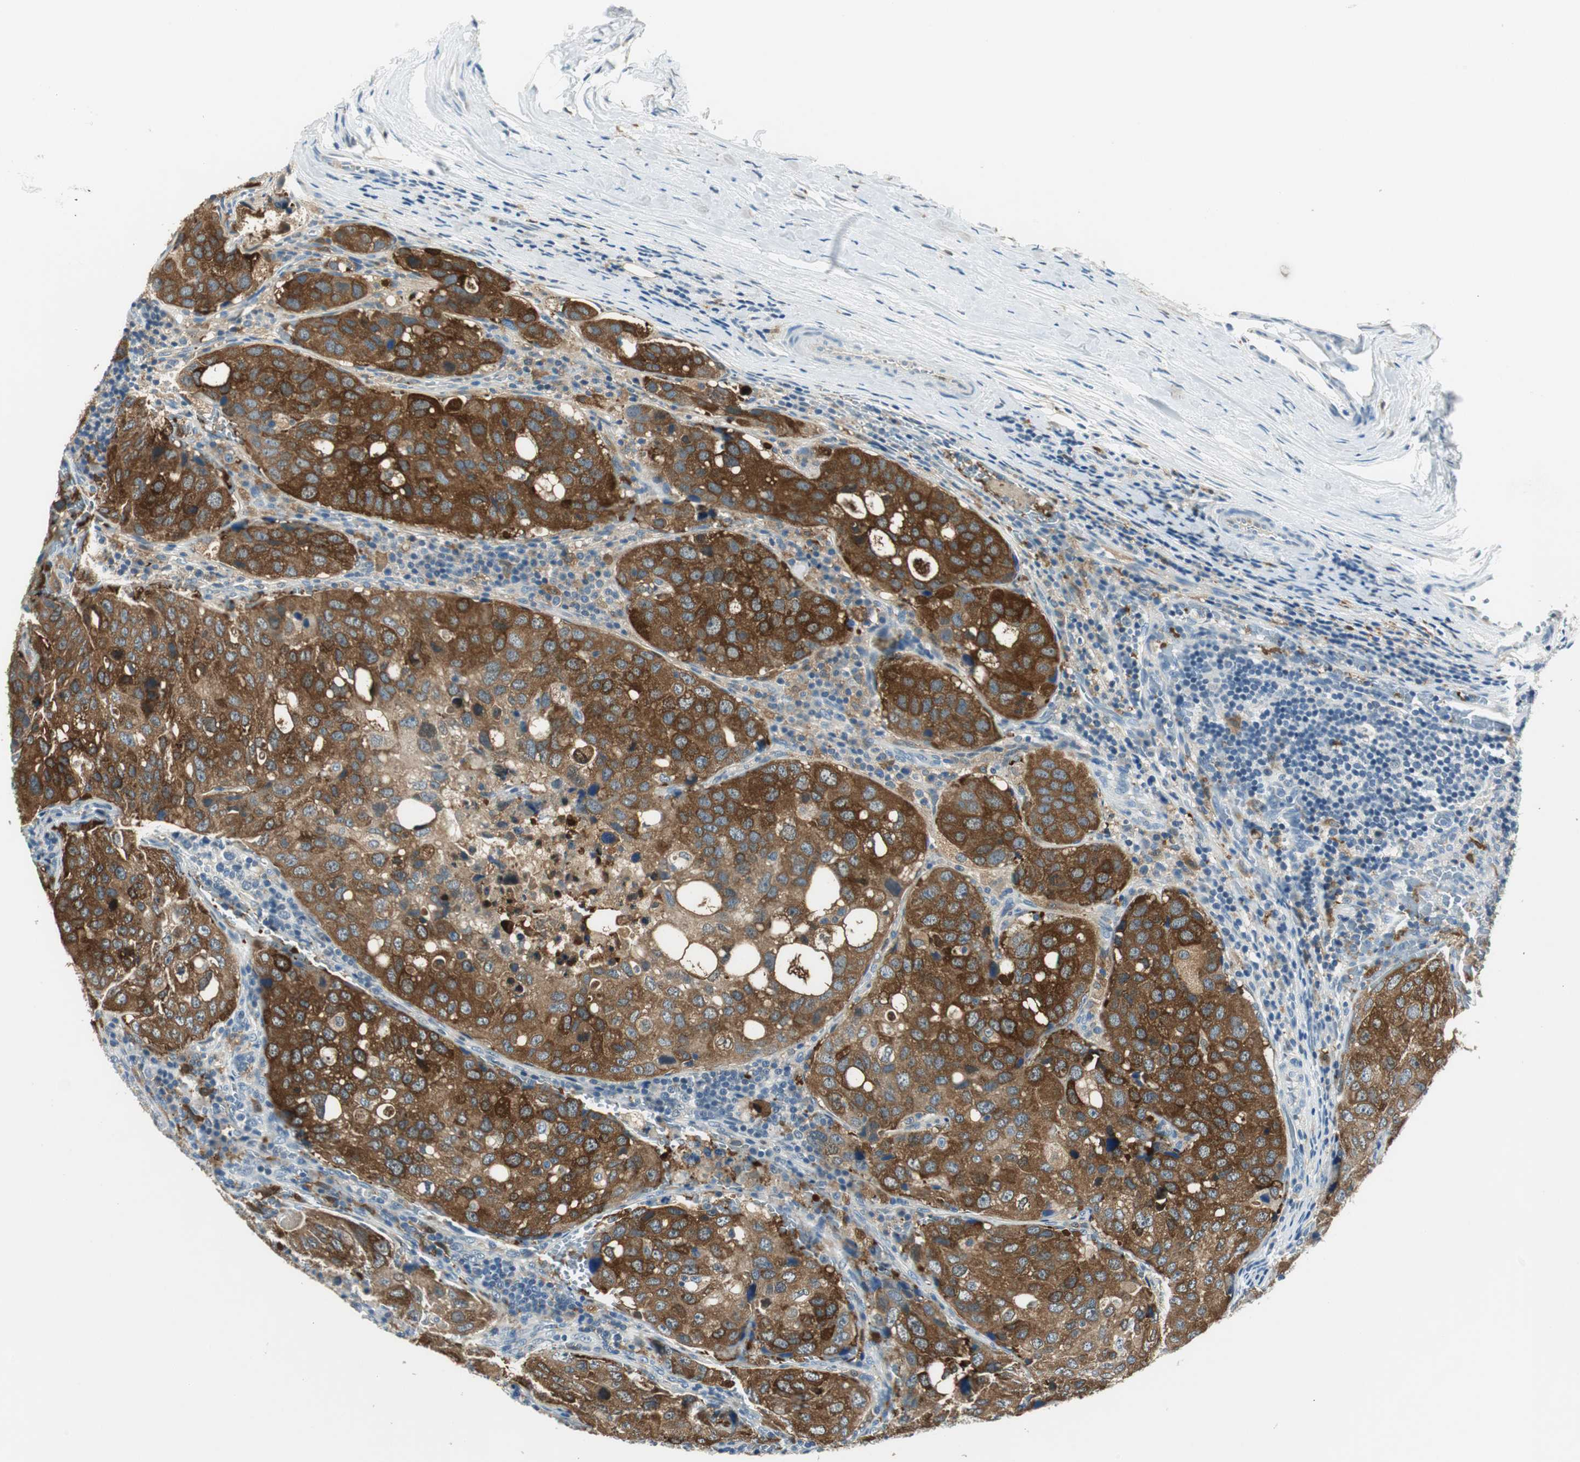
{"staining": {"intensity": "strong", "quantity": ">75%", "location": "cytoplasmic/membranous"}, "tissue": "urothelial cancer", "cell_type": "Tumor cells", "image_type": "cancer", "snomed": [{"axis": "morphology", "description": "Urothelial carcinoma, High grade"}, {"axis": "topography", "description": "Lymph node"}, {"axis": "topography", "description": "Urinary bladder"}], "caption": "IHC (DAB) staining of human high-grade urothelial carcinoma exhibits strong cytoplasmic/membranous protein expression in about >75% of tumor cells.", "gene": "ME1", "patient": {"sex": "male", "age": 51}}